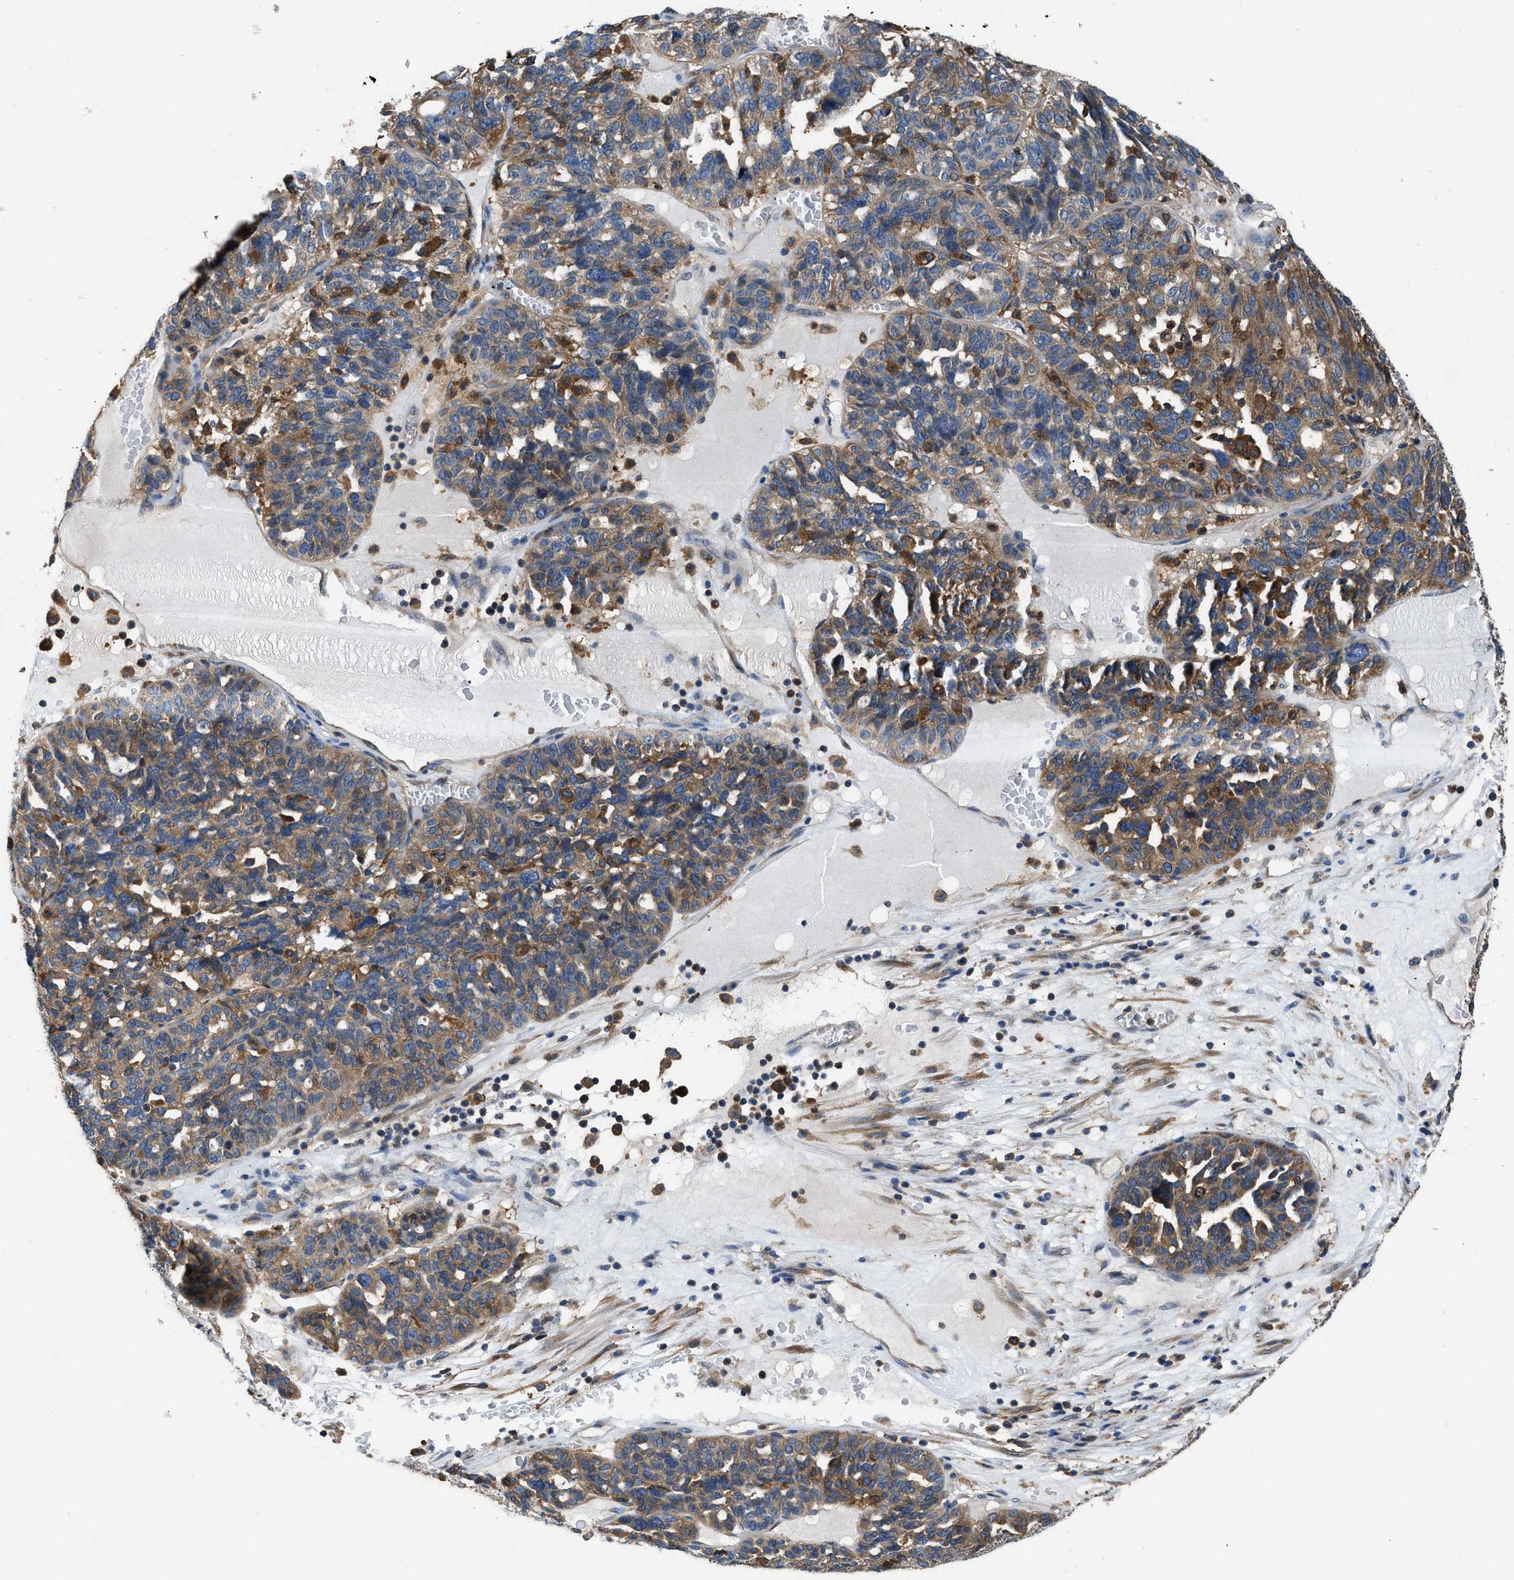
{"staining": {"intensity": "moderate", "quantity": ">75%", "location": "cytoplasmic/membranous"}, "tissue": "ovarian cancer", "cell_type": "Tumor cells", "image_type": "cancer", "snomed": [{"axis": "morphology", "description": "Cystadenocarcinoma, serous, NOS"}, {"axis": "topography", "description": "Ovary"}], "caption": "A brown stain highlights moderate cytoplasmic/membranous positivity of a protein in human ovarian cancer tumor cells.", "gene": "PKM", "patient": {"sex": "female", "age": 59}}